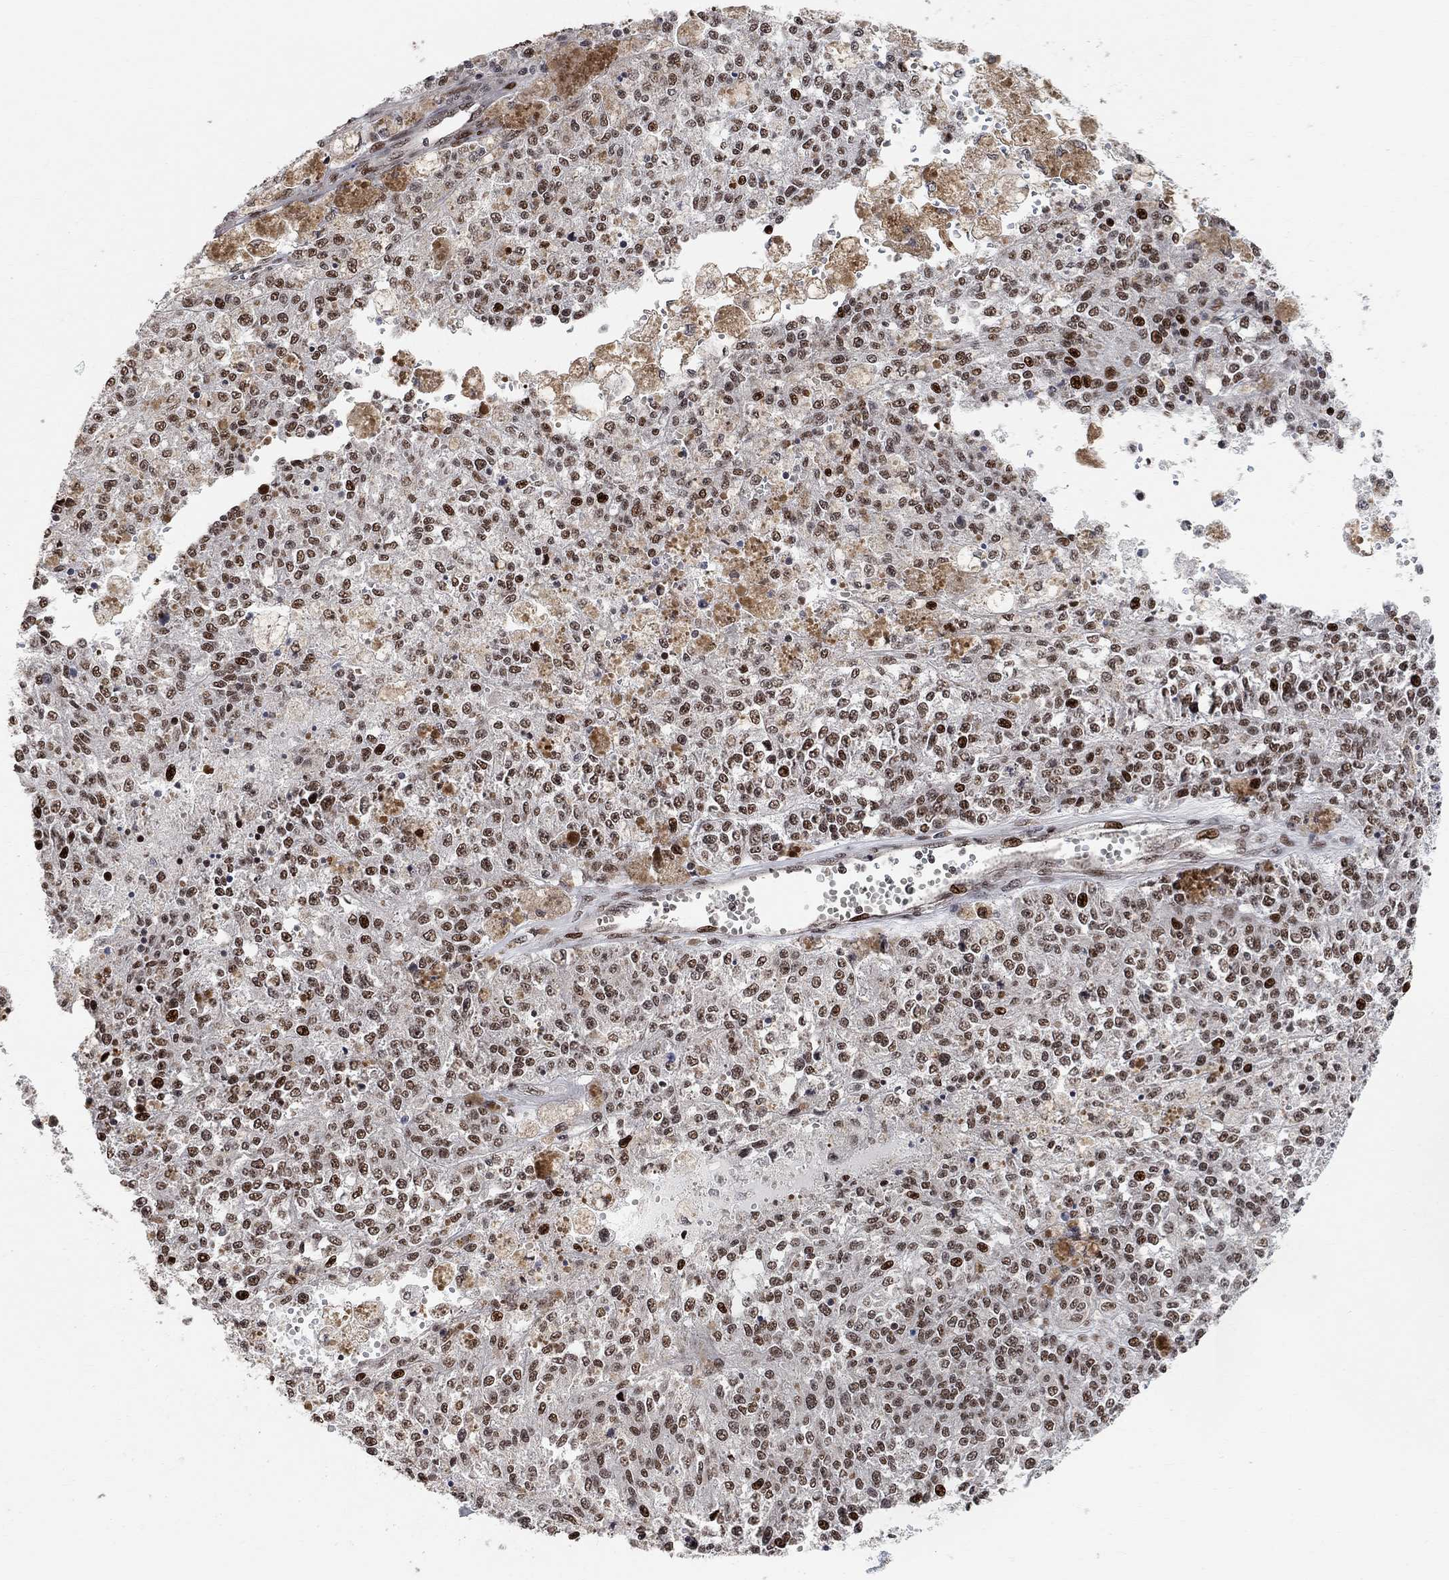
{"staining": {"intensity": "strong", "quantity": "25%-75%", "location": "nuclear"}, "tissue": "melanoma", "cell_type": "Tumor cells", "image_type": "cancer", "snomed": [{"axis": "morphology", "description": "Malignant melanoma, Metastatic site"}, {"axis": "topography", "description": "Lymph node"}], "caption": "Human malignant melanoma (metastatic site) stained for a protein (brown) reveals strong nuclear positive staining in approximately 25%-75% of tumor cells.", "gene": "E4F1", "patient": {"sex": "female", "age": 64}}